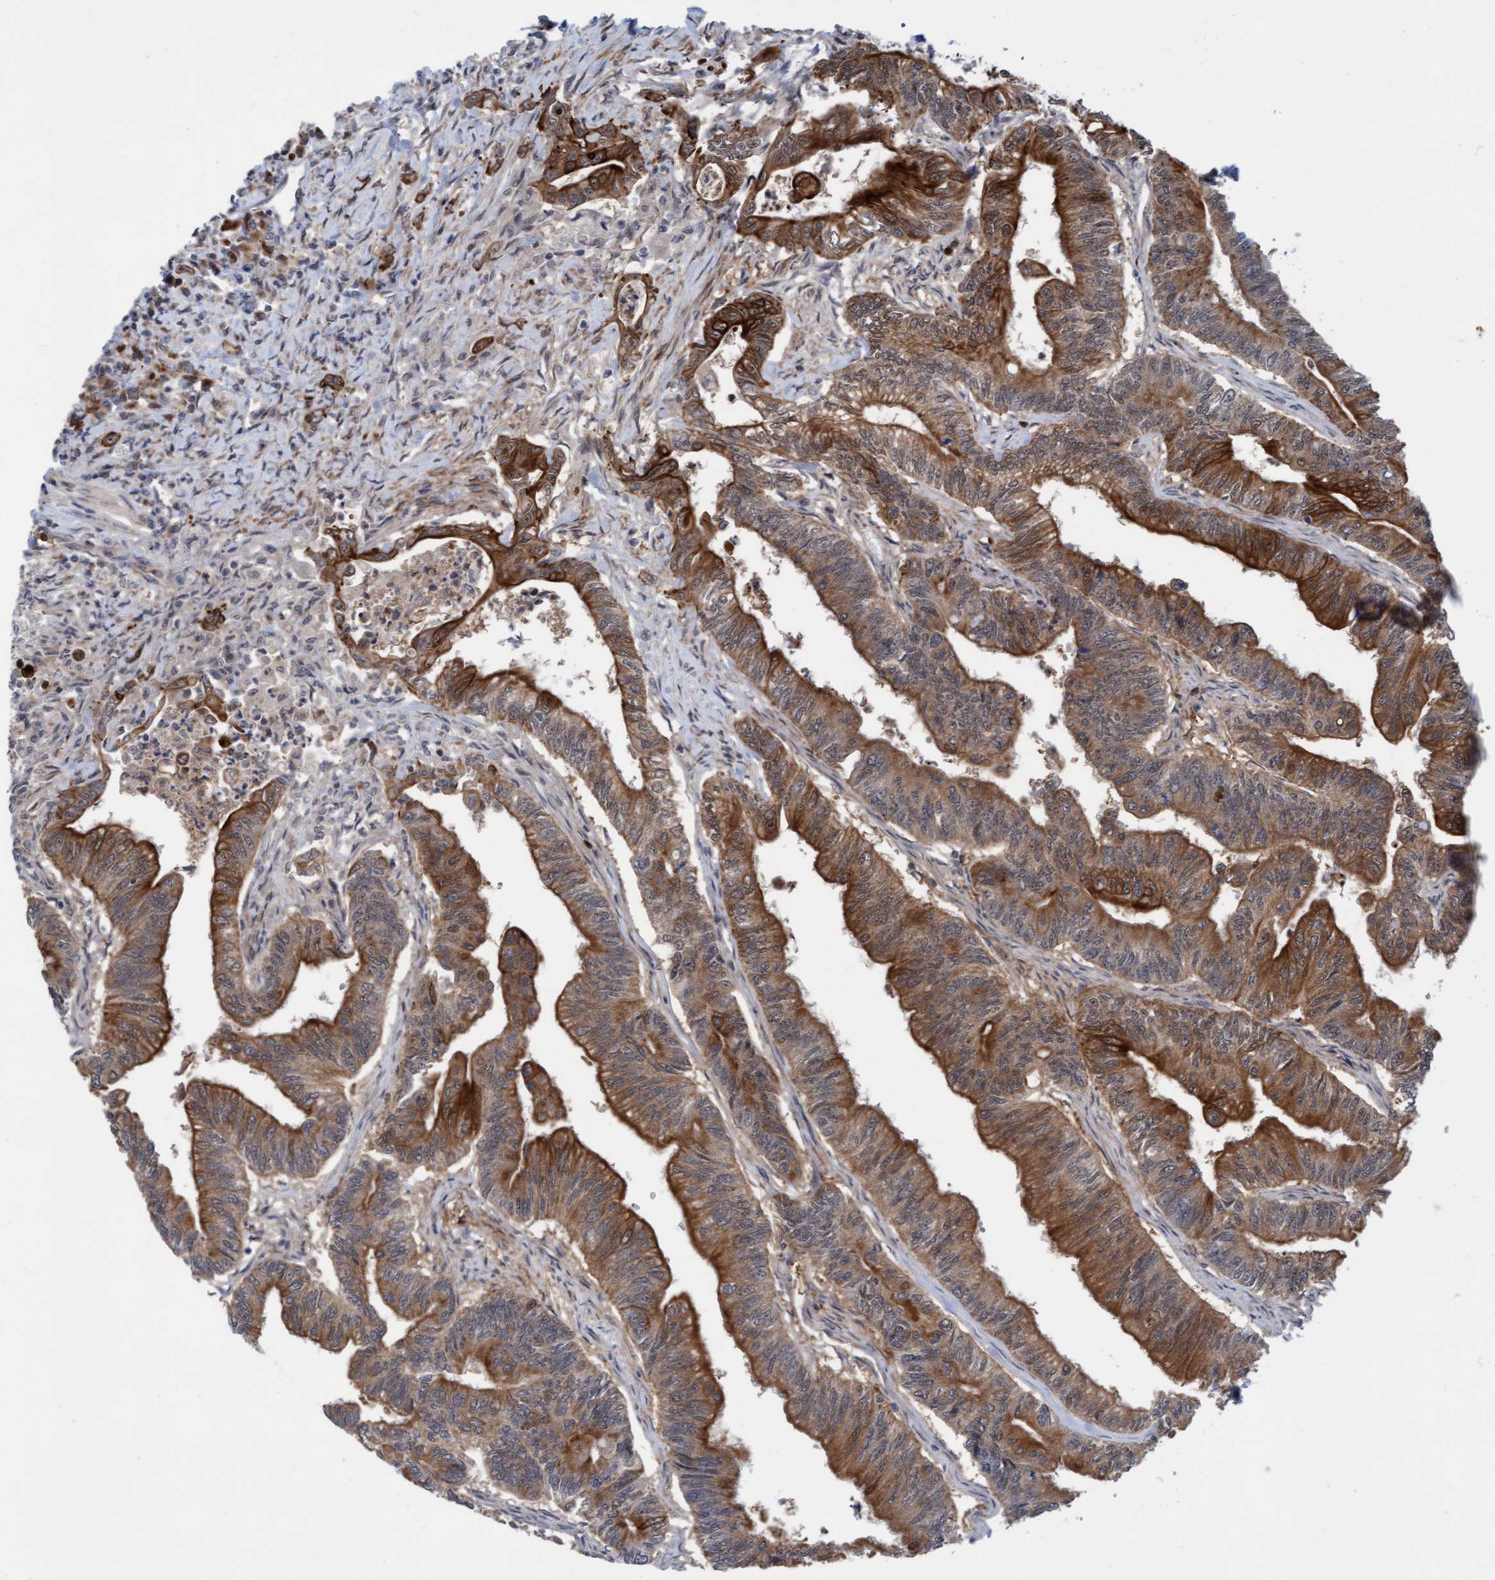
{"staining": {"intensity": "moderate", "quantity": ">75%", "location": "cytoplasmic/membranous"}, "tissue": "colorectal cancer", "cell_type": "Tumor cells", "image_type": "cancer", "snomed": [{"axis": "morphology", "description": "Adenoma, NOS"}, {"axis": "morphology", "description": "Adenocarcinoma, NOS"}, {"axis": "topography", "description": "Colon"}], "caption": "Protein staining of colorectal adenoma tissue reveals moderate cytoplasmic/membranous positivity in about >75% of tumor cells.", "gene": "RAP1GAP2", "patient": {"sex": "male", "age": 79}}